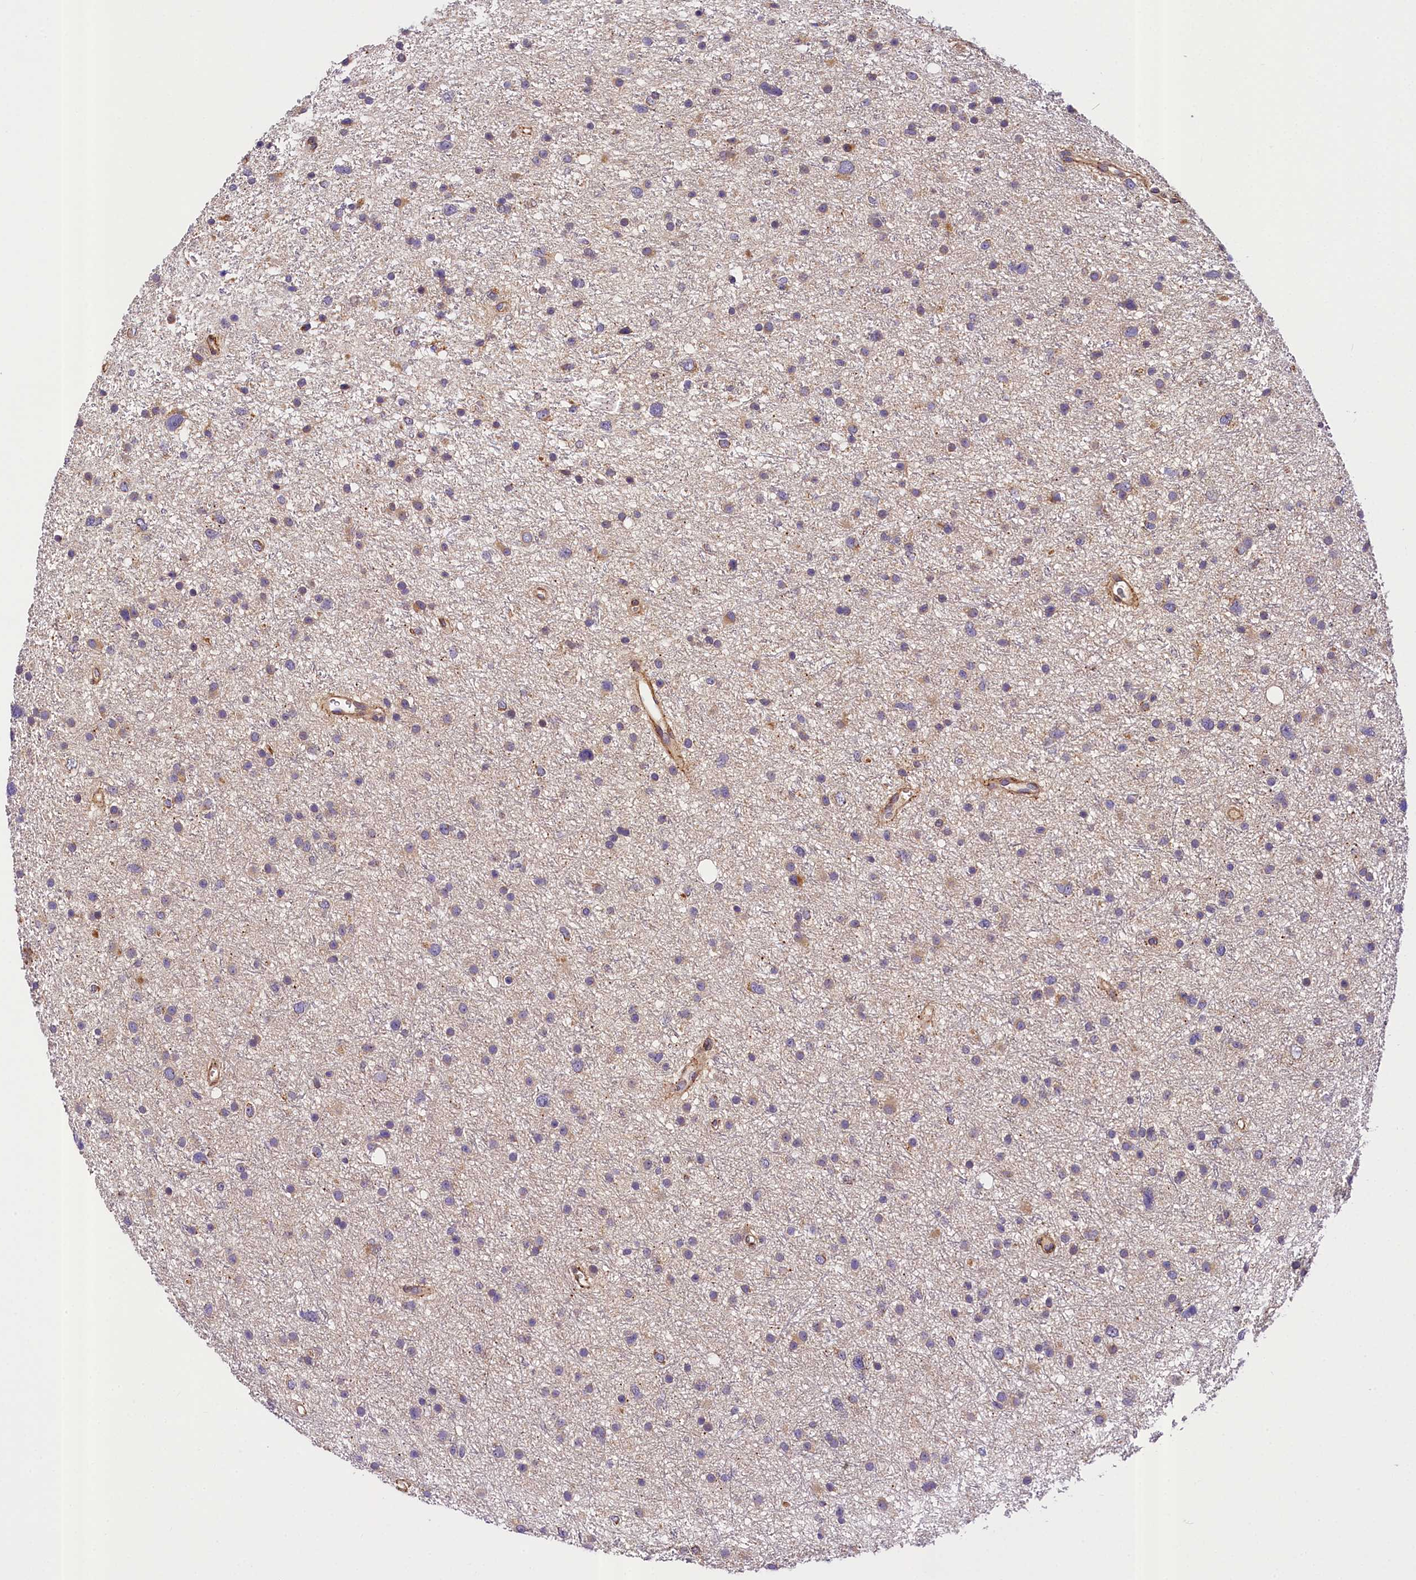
{"staining": {"intensity": "moderate", "quantity": "<25%", "location": "cytoplasmic/membranous"}, "tissue": "glioma", "cell_type": "Tumor cells", "image_type": "cancer", "snomed": [{"axis": "morphology", "description": "Glioma, malignant, Low grade"}, {"axis": "topography", "description": "Cerebral cortex"}], "caption": "Protein expression analysis of human low-grade glioma (malignant) reveals moderate cytoplasmic/membranous staining in about <25% of tumor cells.", "gene": "SUPV3L1", "patient": {"sex": "female", "age": 39}}